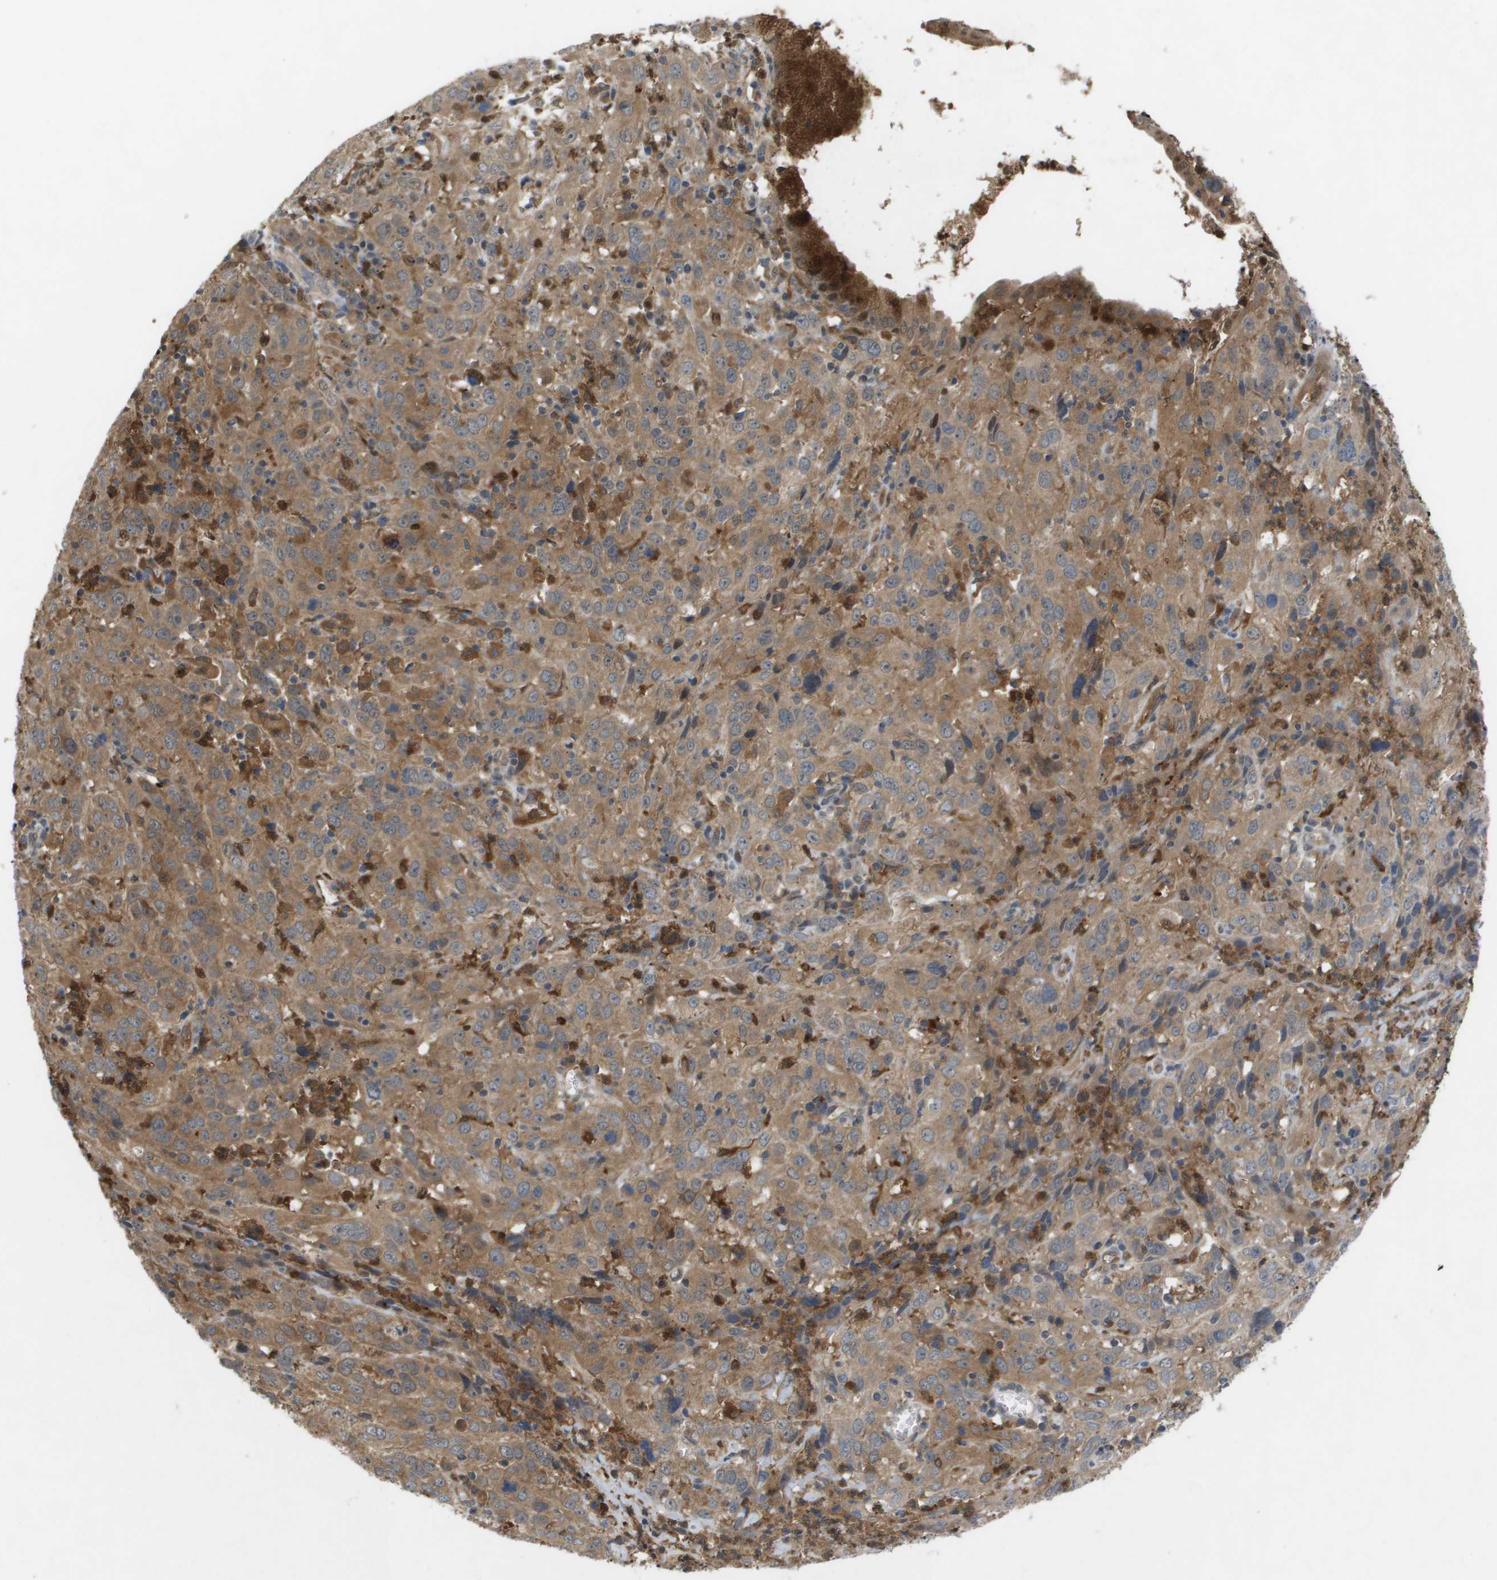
{"staining": {"intensity": "moderate", "quantity": ">75%", "location": "cytoplasmic/membranous"}, "tissue": "cervical cancer", "cell_type": "Tumor cells", "image_type": "cancer", "snomed": [{"axis": "morphology", "description": "Squamous cell carcinoma, NOS"}, {"axis": "topography", "description": "Cervix"}], "caption": "The photomicrograph displays staining of cervical squamous cell carcinoma, revealing moderate cytoplasmic/membranous protein staining (brown color) within tumor cells.", "gene": "PALD1", "patient": {"sex": "female", "age": 32}}